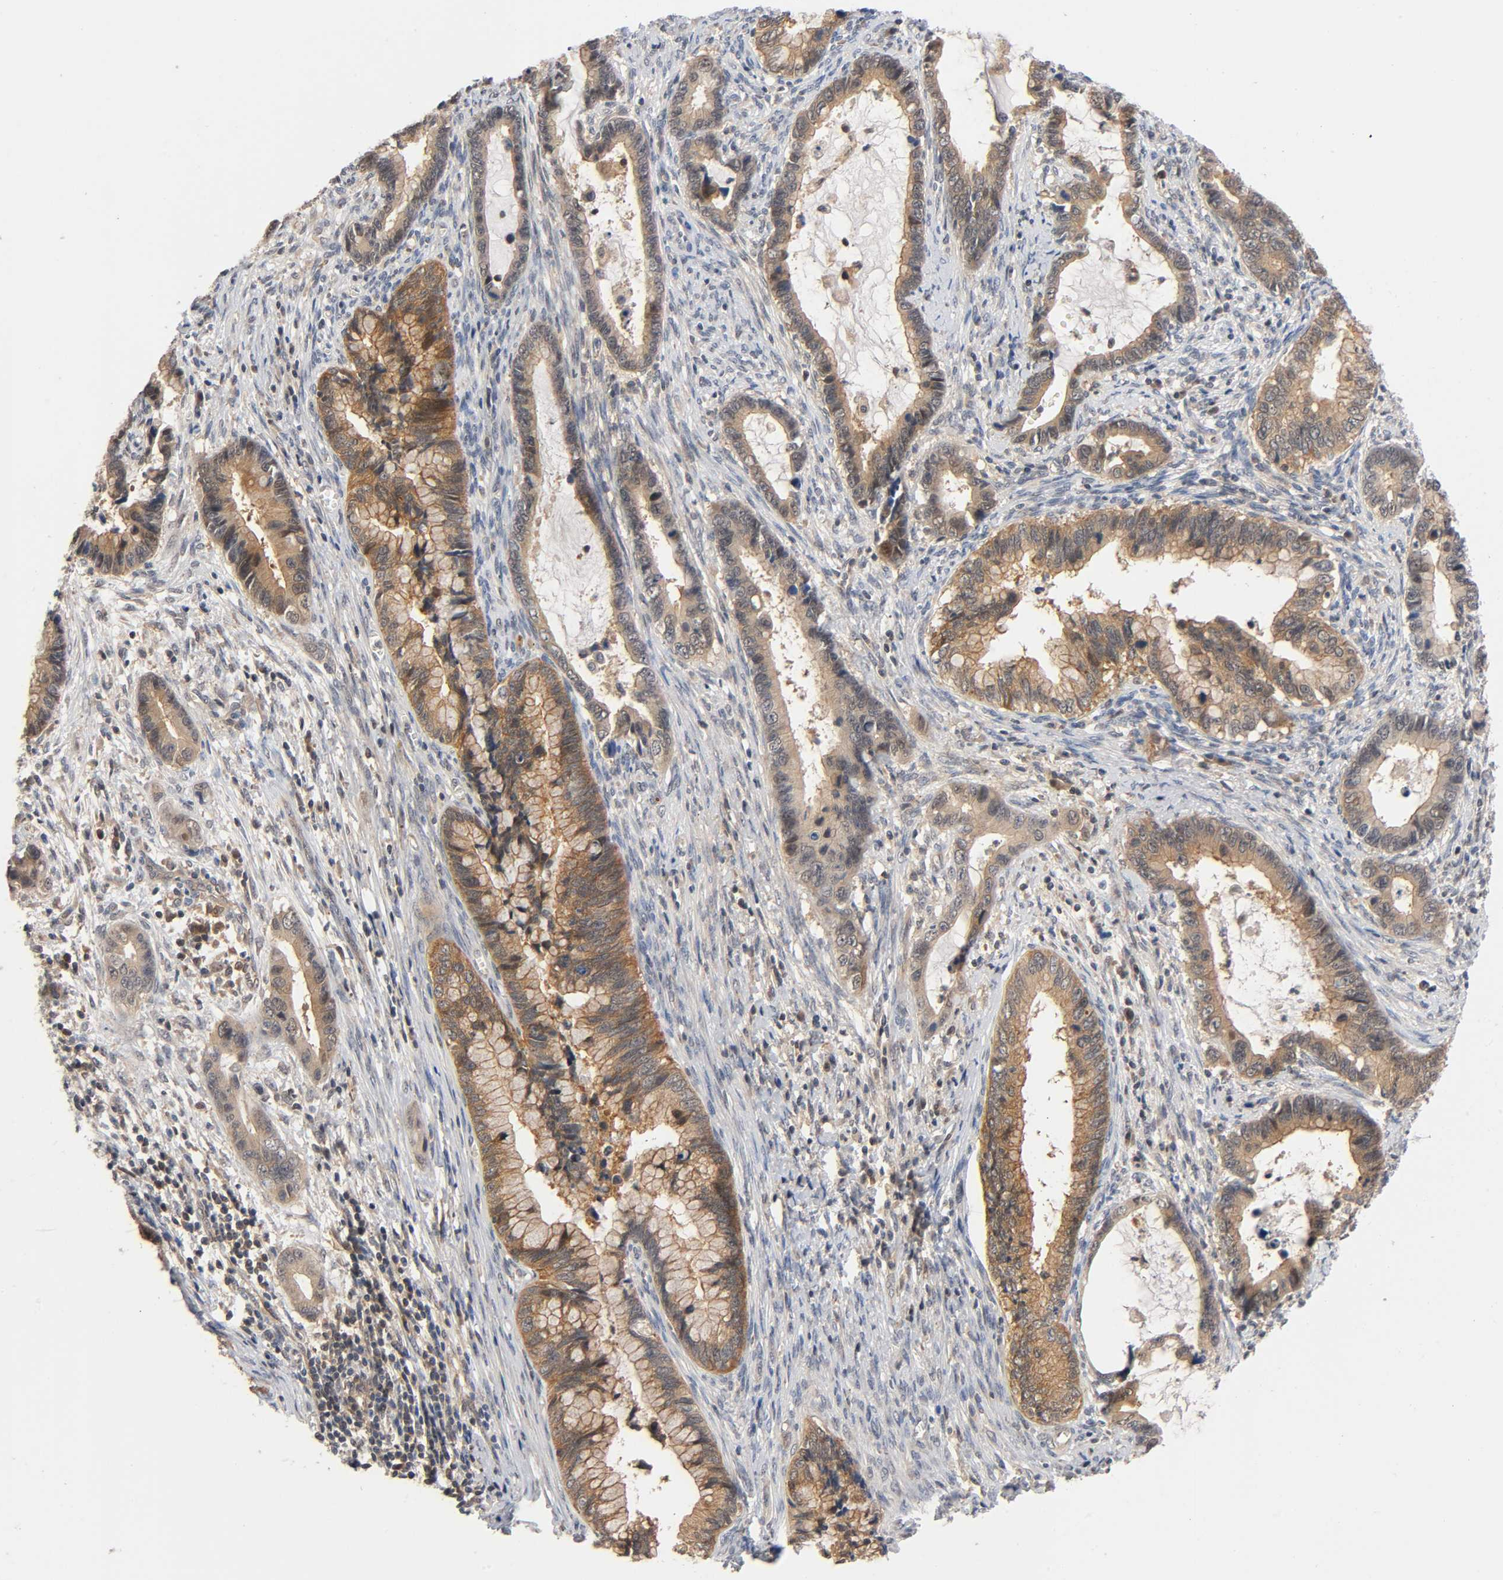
{"staining": {"intensity": "moderate", "quantity": ">75%", "location": "cytoplasmic/membranous"}, "tissue": "cervical cancer", "cell_type": "Tumor cells", "image_type": "cancer", "snomed": [{"axis": "morphology", "description": "Adenocarcinoma, NOS"}, {"axis": "topography", "description": "Cervix"}], "caption": "Tumor cells show medium levels of moderate cytoplasmic/membranous staining in about >75% of cells in cervical cancer.", "gene": "PRKAB1", "patient": {"sex": "female", "age": 44}}